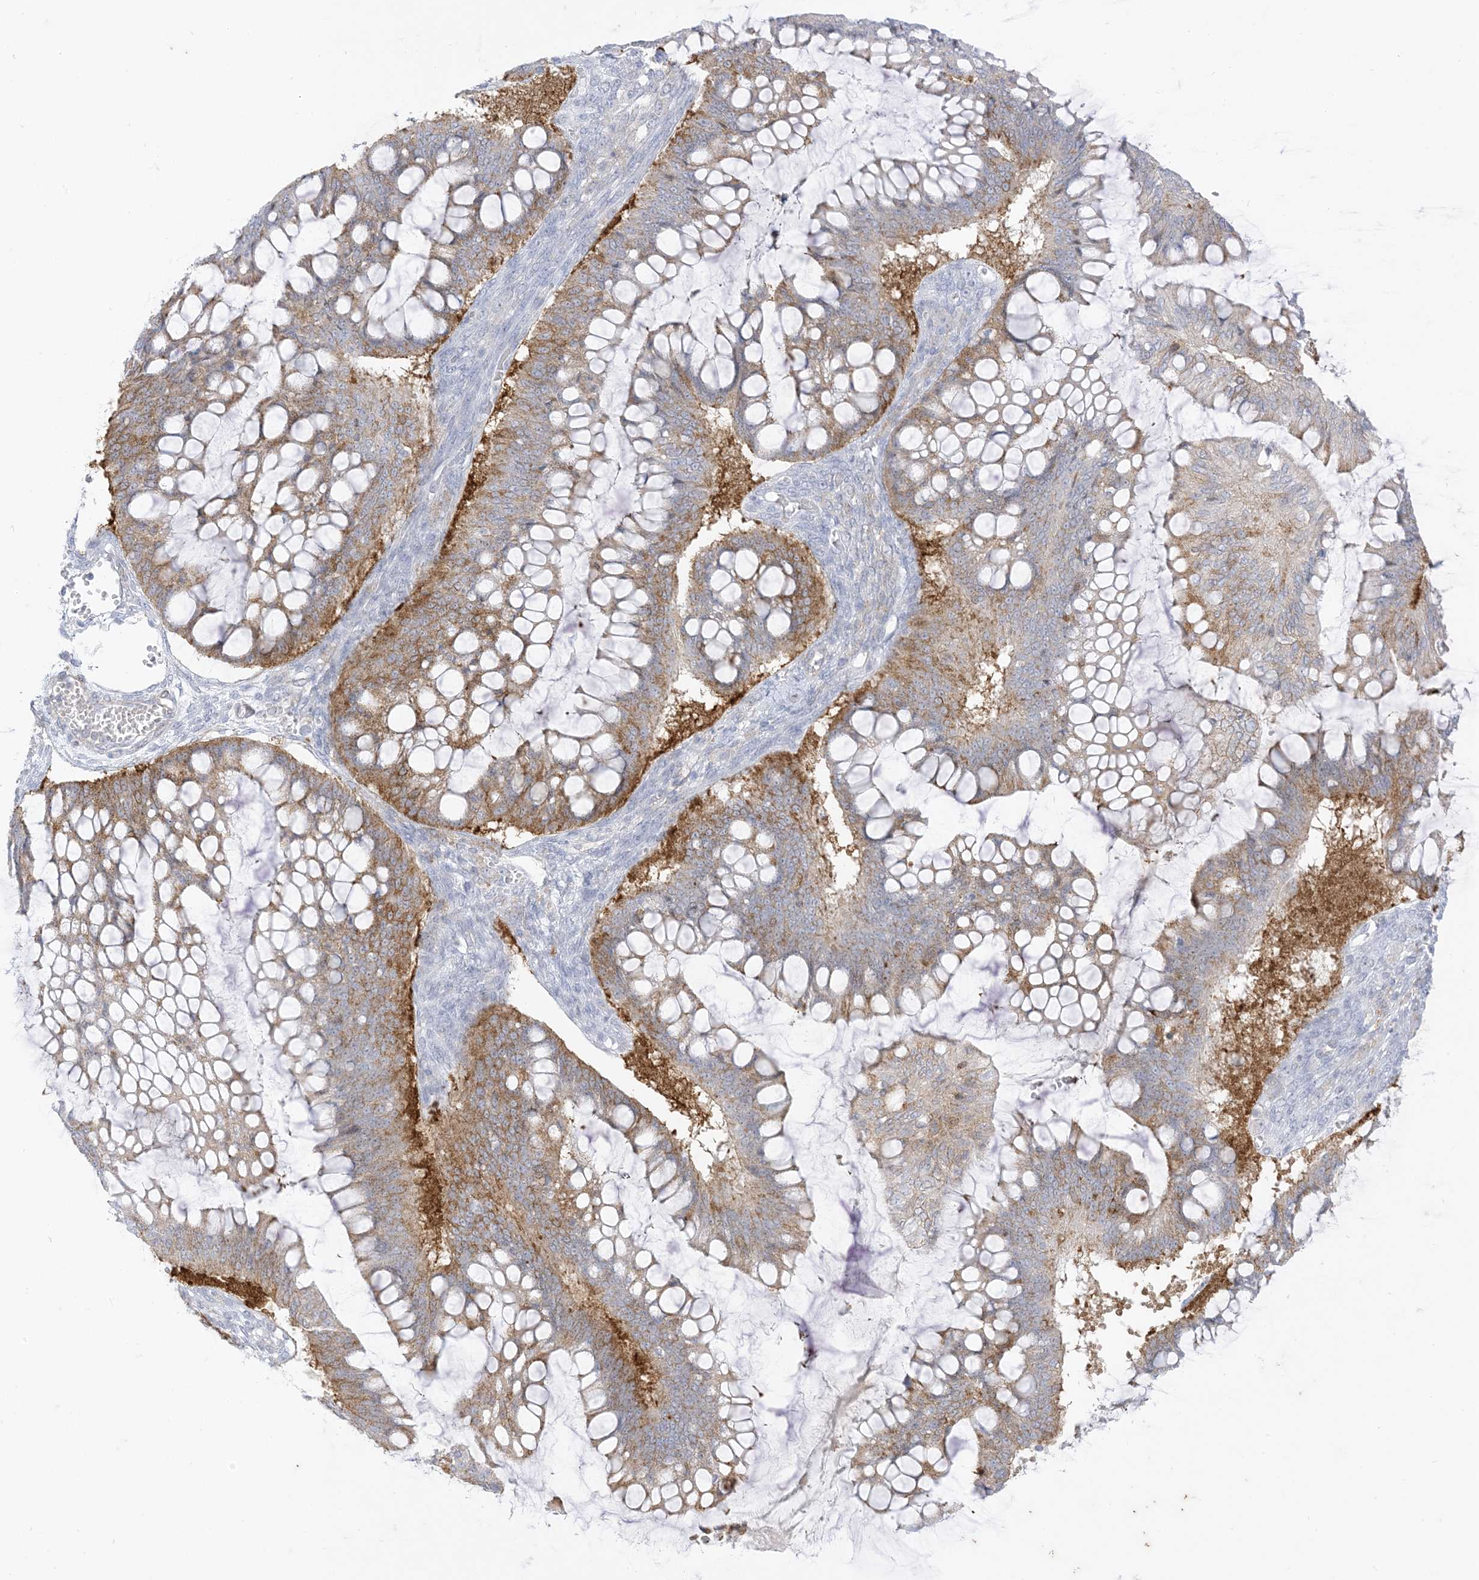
{"staining": {"intensity": "moderate", "quantity": "25%-75%", "location": "cytoplasmic/membranous"}, "tissue": "ovarian cancer", "cell_type": "Tumor cells", "image_type": "cancer", "snomed": [{"axis": "morphology", "description": "Cystadenocarcinoma, mucinous, NOS"}, {"axis": "topography", "description": "Ovary"}], "caption": "DAB immunohistochemical staining of ovarian cancer (mucinous cystadenocarcinoma) exhibits moderate cytoplasmic/membranous protein staining in approximately 25%-75% of tumor cells. (brown staining indicates protein expression, while blue staining denotes nuclei).", "gene": "RAC1", "patient": {"sex": "female", "age": 73}}